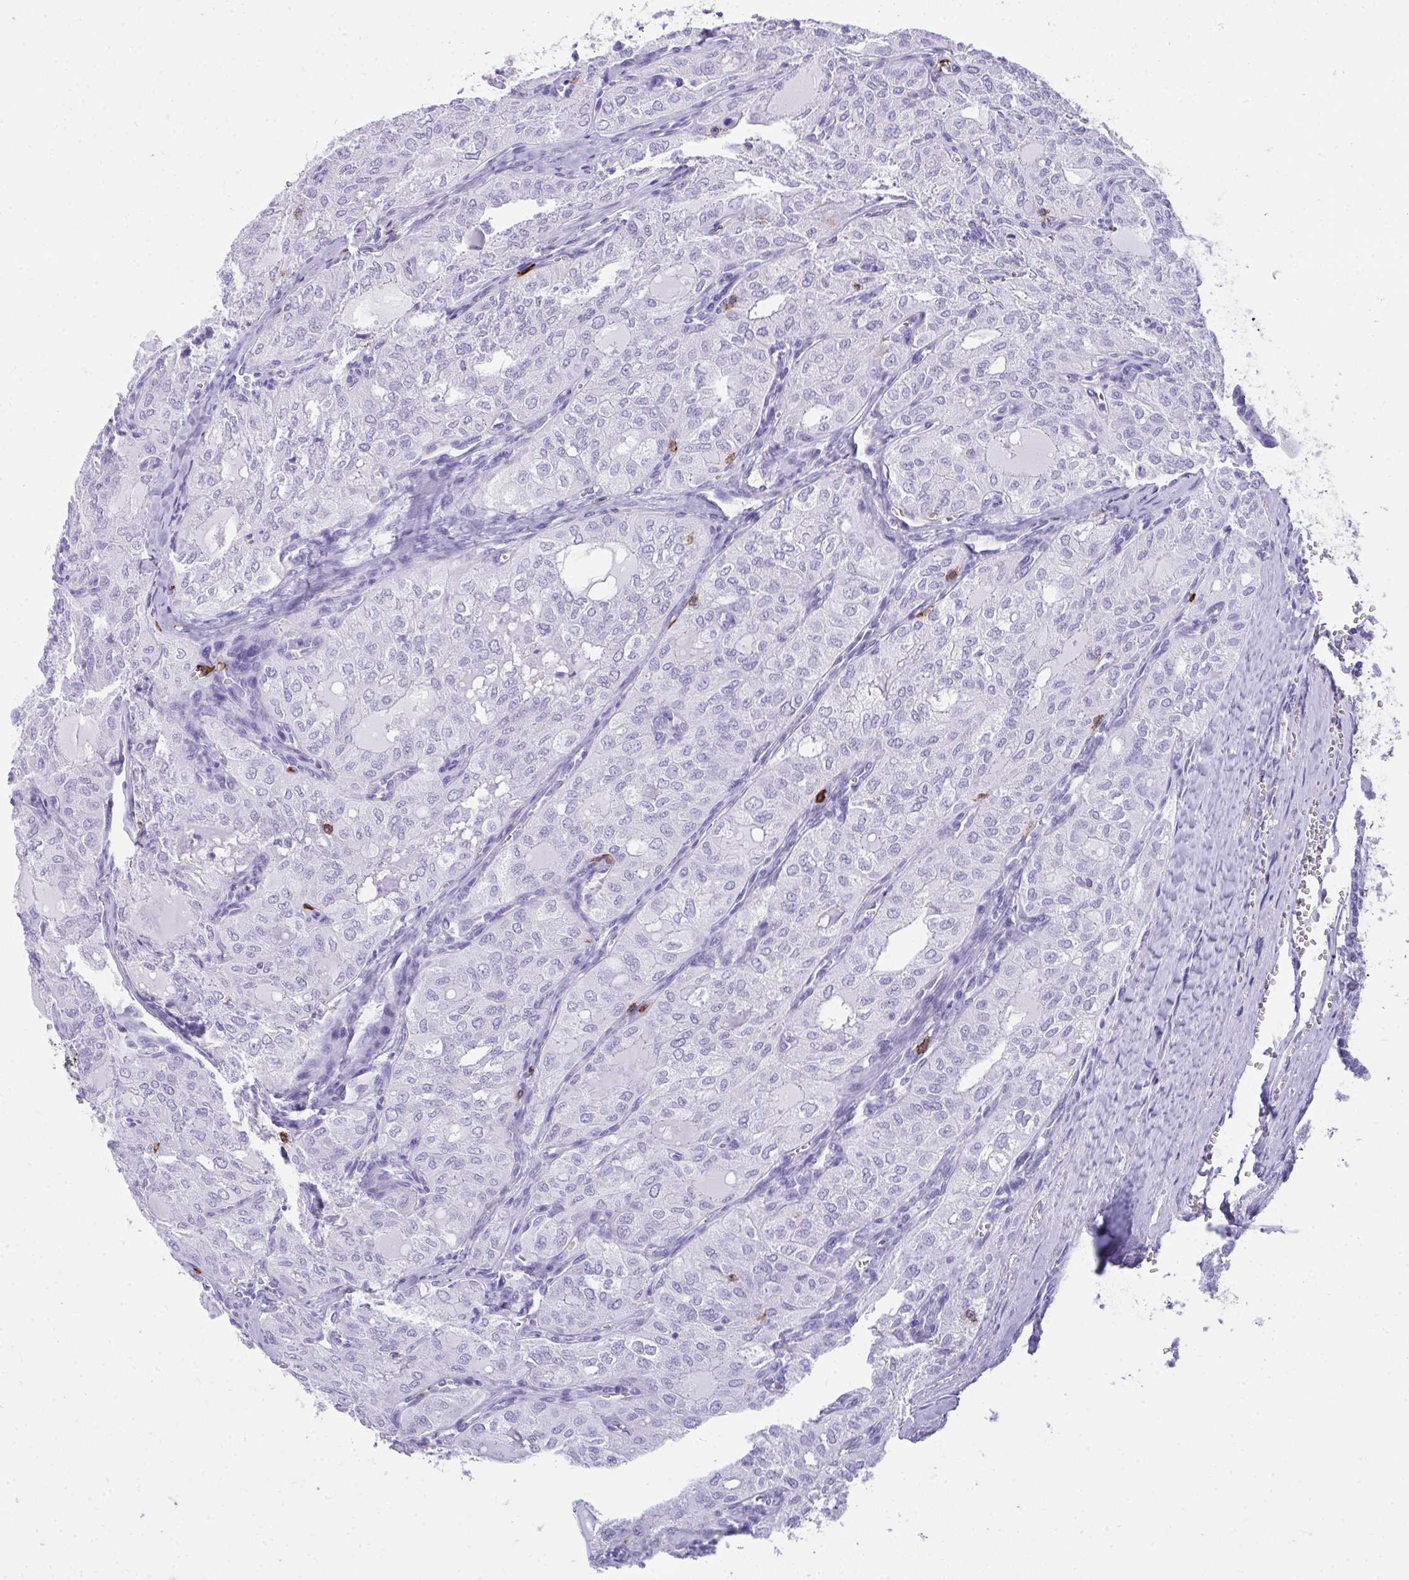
{"staining": {"intensity": "negative", "quantity": "none", "location": "none"}, "tissue": "thyroid cancer", "cell_type": "Tumor cells", "image_type": "cancer", "snomed": [{"axis": "morphology", "description": "Follicular adenoma carcinoma, NOS"}, {"axis": "topography", "description": "Thyroid gland"}], "caption": "Immunohistochemistry of human thyroid cancer reveals no staining in tumor cells. Brightfield microscopy of IHC stained with DAB (brown) and hematoxylin (blue), captured at high magnification.", "gene": "SPN", "patient": {"sex": "male", "age": 75}}